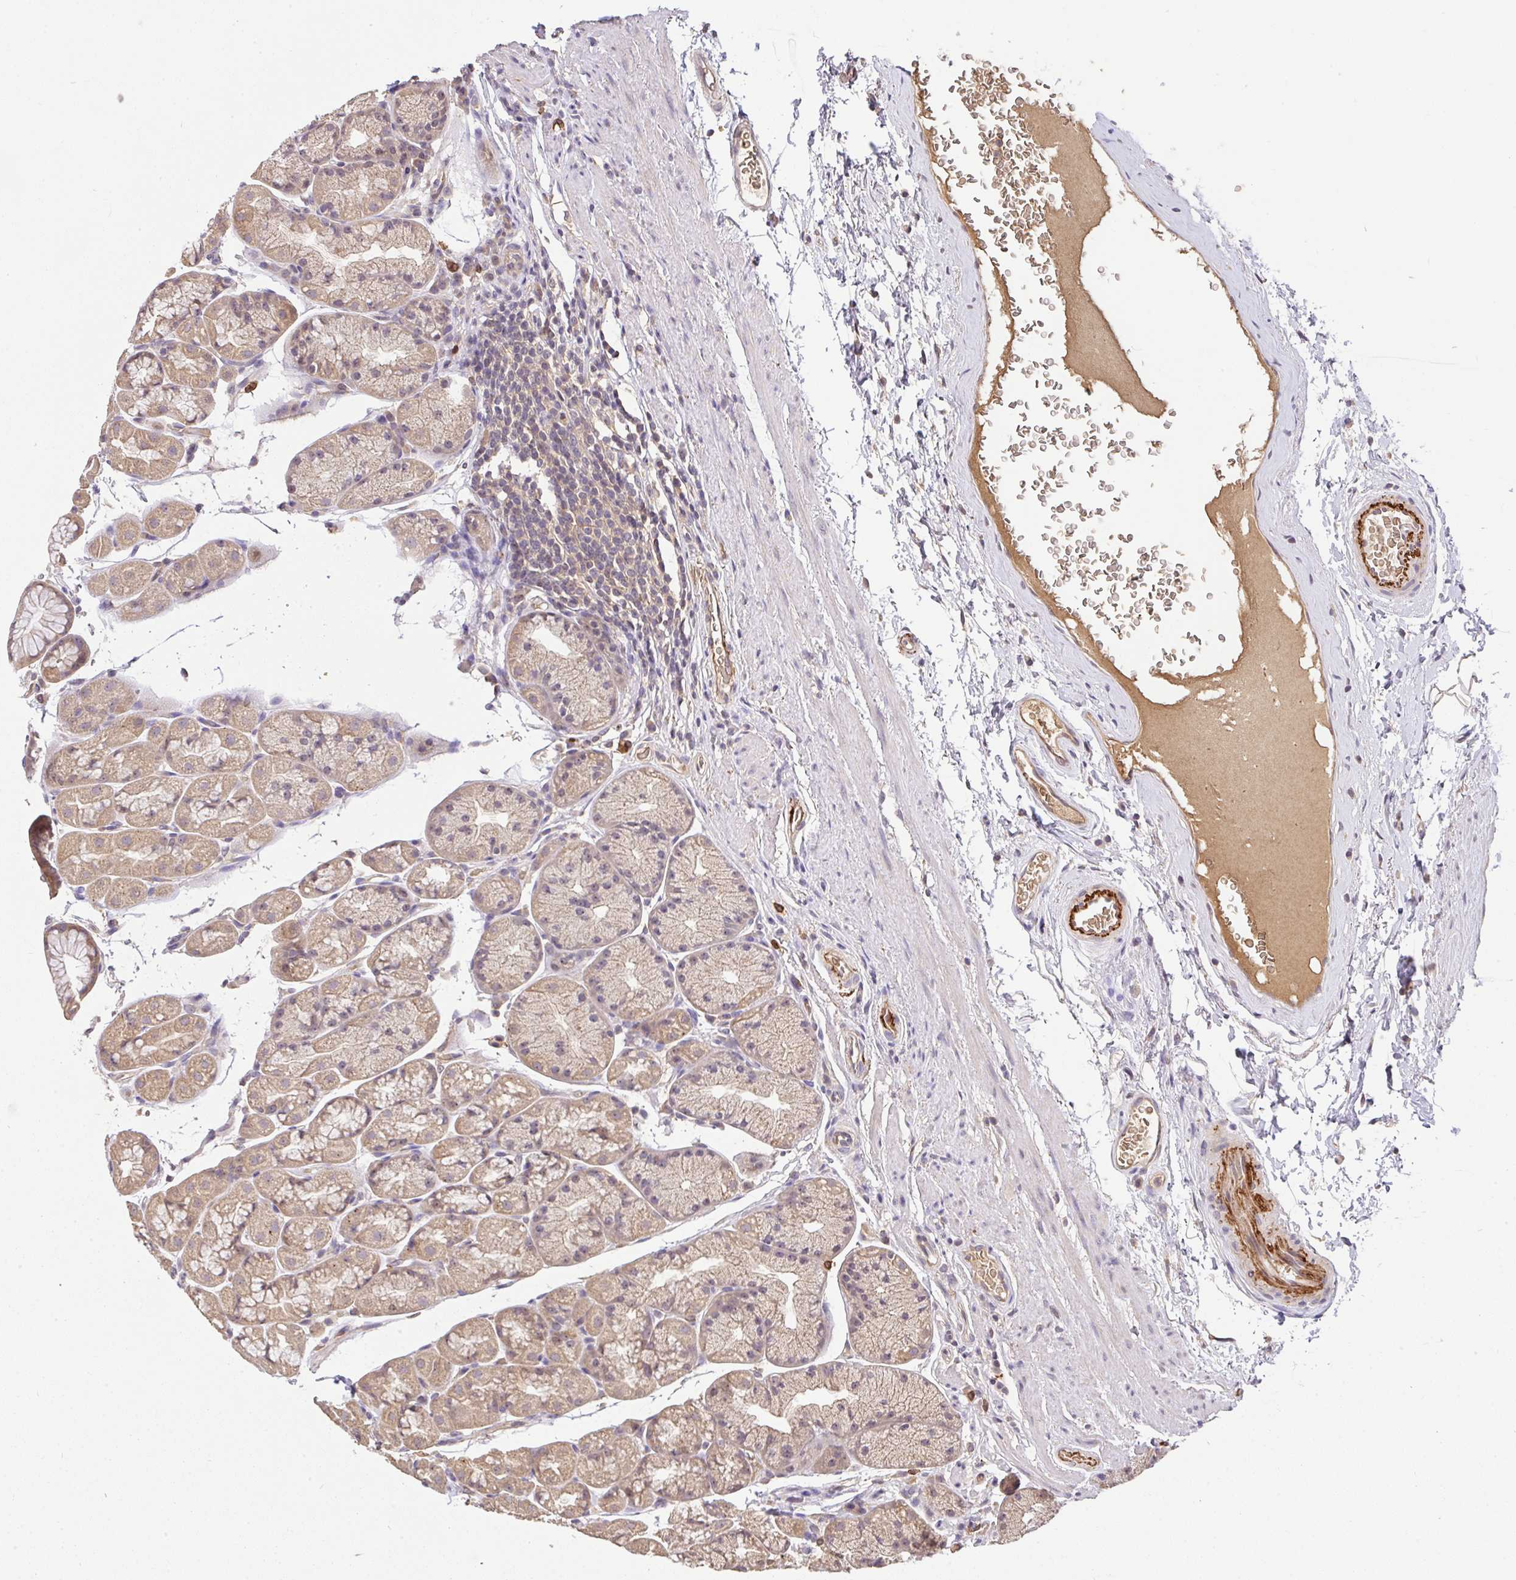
{"staining": {"intensity": "weak", "quantity": ">75%", "location": "cytoplasmic/membranous"}, "tissue": "stomach", "cell_type": "Glandular cells", "image_type": "normal", "snomed": [{"axis": "morphology", "description": "Normal tissue, NOS"}, {"axis": "topography", "description": "Stomach, lower"}], "caption": "Immunohistochemistry of unremarkable human stomach shows low levels of weak cytoplasmic/membranous staining in approximately >75% of glandular cells. Using DAB (3,3'-diaminobenzidine) (brown) and hematoxylin (blue) stains, captured at high magnification using brightfield microscopy.", "gene": "C1QTNF9B", "patient": {"sex": "male", "age": 67}}